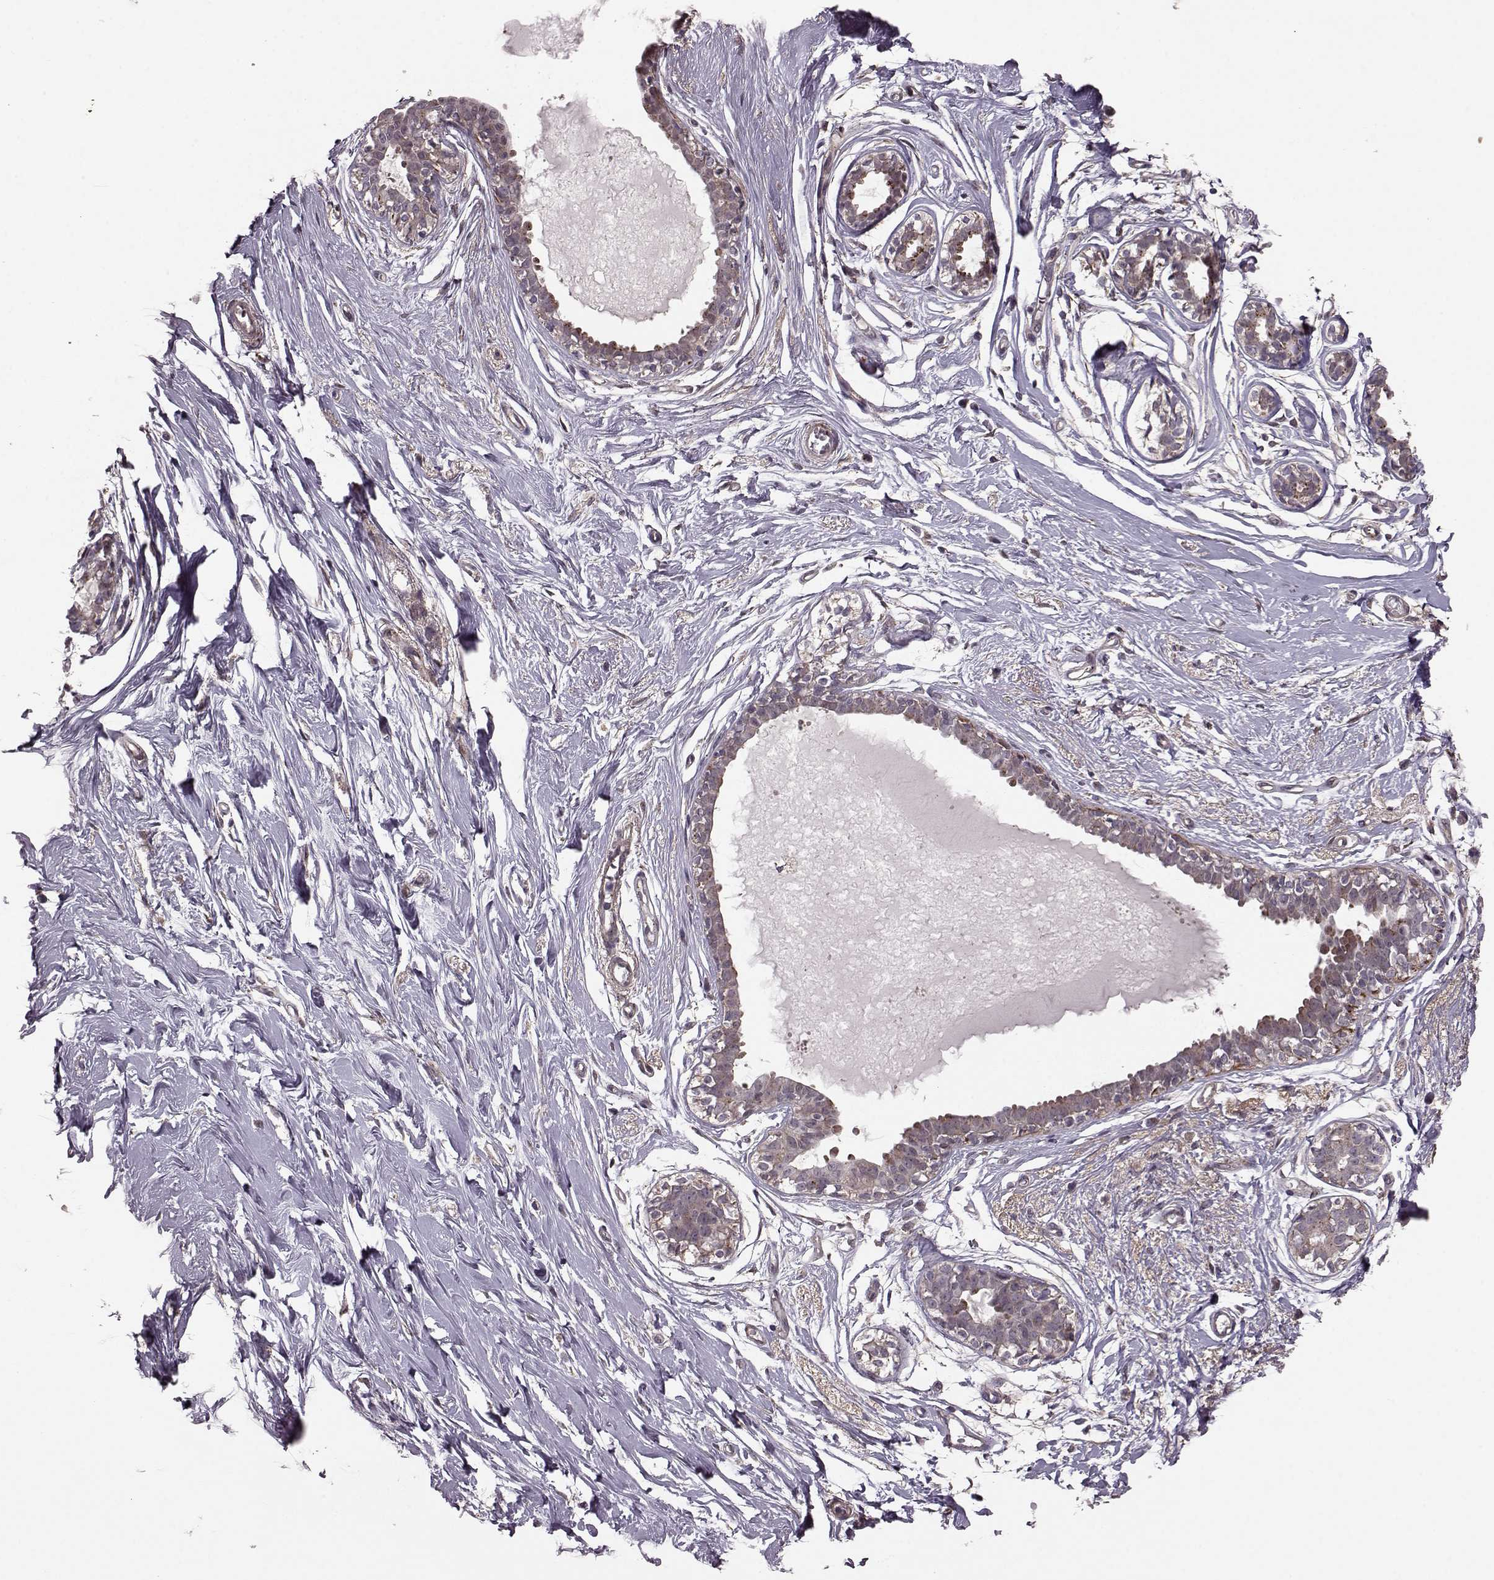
{"staining": {"intensity": "negative", "quantity": "none", "location": "none"}, "tissue": "breast", "cell_type": "Adipocytes", "image_type": "normal", "snomed": [{"axis": "morphology", "description": "Normal tissue, NOS"}, {"axis": "topography", "description": "Breast"}], "caption": "Immunohistochemistry (IHC) photomicrograph of unremarkable breast: human breast stained with DAB displays no significant protein staining in adipocytes. The staining was performed using DAB to visualize the protein expression in brown, while the nuclei were stained in blue with hematoxylin (Magnification: 20x).", "gene": "FNIP2", "patient": {"sex": "female", "age": 49}}